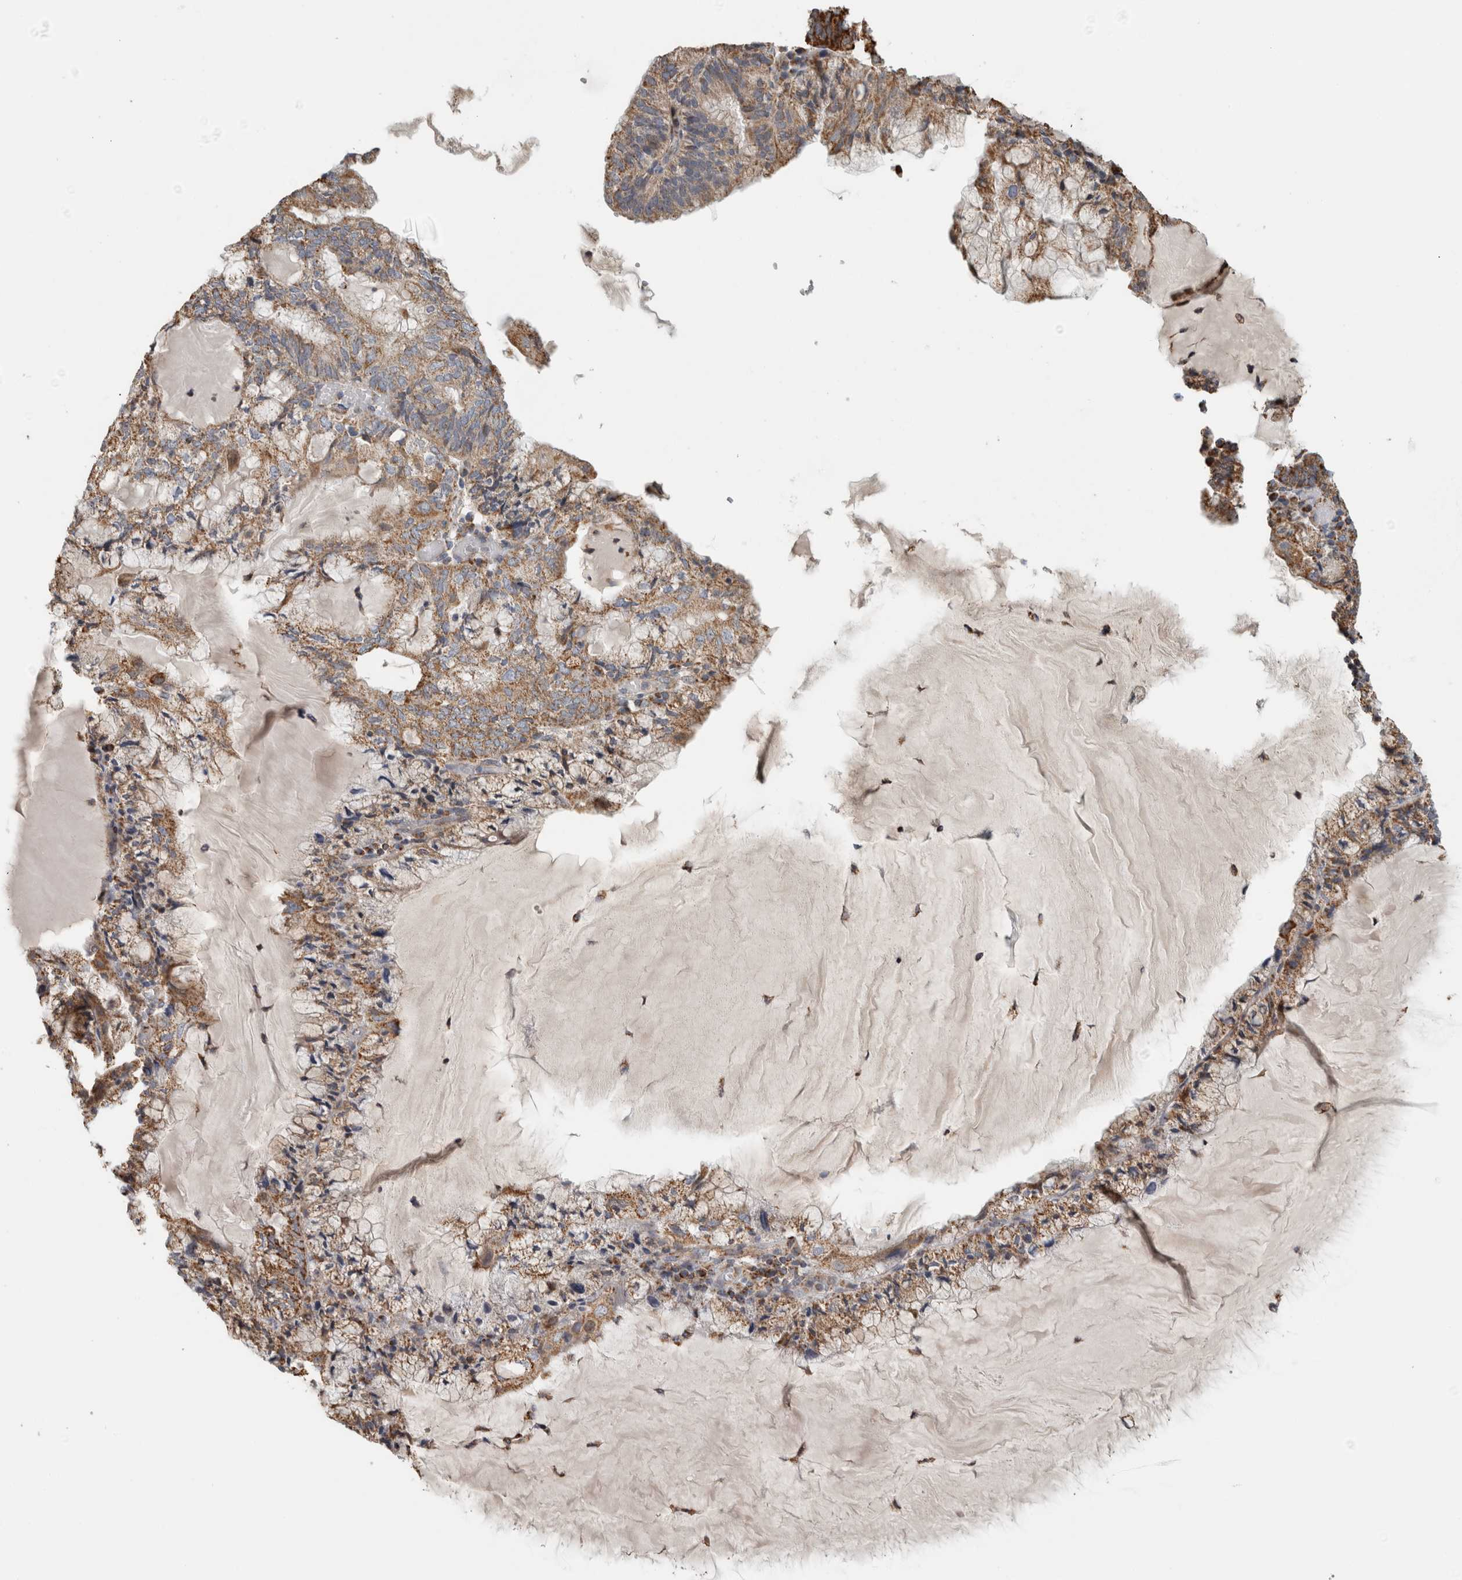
{"staining": {"intensity": "moderate", "quantity": ">75%", "location": "cytoplasmic/membranous"}, "tissue": "endometrial cancer", "cell_type": "Tumor cells", "image_type": "cancer", "snomed": [{"axis": "morphology", "description": "Adenocarcinoma, NOS"}, {"axis": "topography", "description": "Endometrium"}], "caption": "IHC (DAB) staining of human endometrial adenocarcinoma displays moderate cytoplasmic/membranous protein staining in about >75% of tumor cells. The protein of interest is stained brown, and the nuclei are stained in blue (DAB IHC with brightfield microscopy, high magnification).", "gene": "ST8SIA1", "patient": {"sex": "female", "age": 81}}